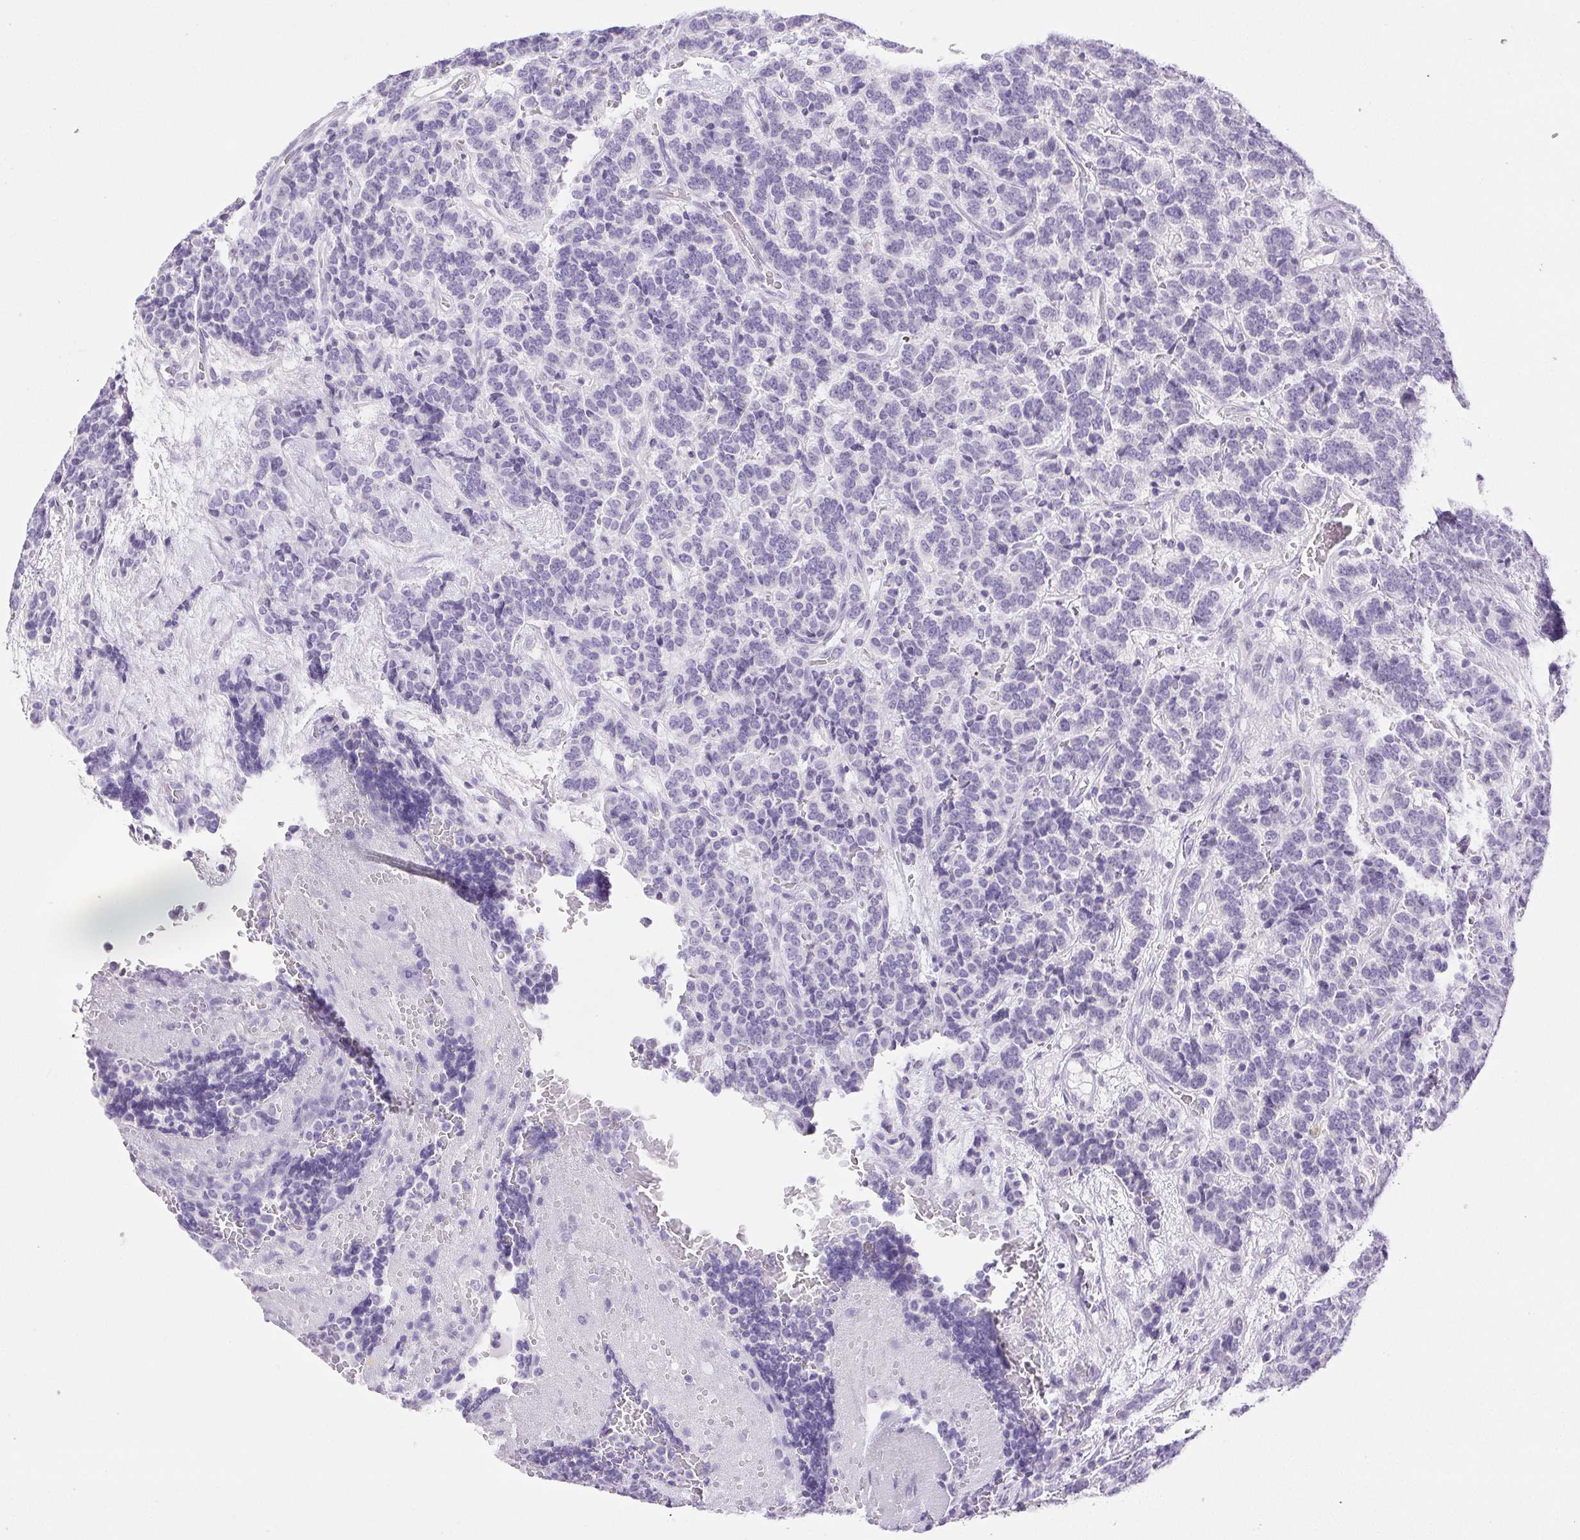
{"staining": {"intensity": "negative", "quantity": "none", "location": "none"}, "tissue": "carcinoid", "cell_type": "Tumor cells", "image_type": "cancer", "snomed": [{"axis": "morphology", "description": "Carcinoid, malignant, NOS"}, {"axis": "topography", "description": "Pancreas"}], "caption": "Protein analysis of carcinoid exhibits no significant staining in tumor cells.", "gene": "HLA-G", "patient": {"sex": "male", "age": 36}}